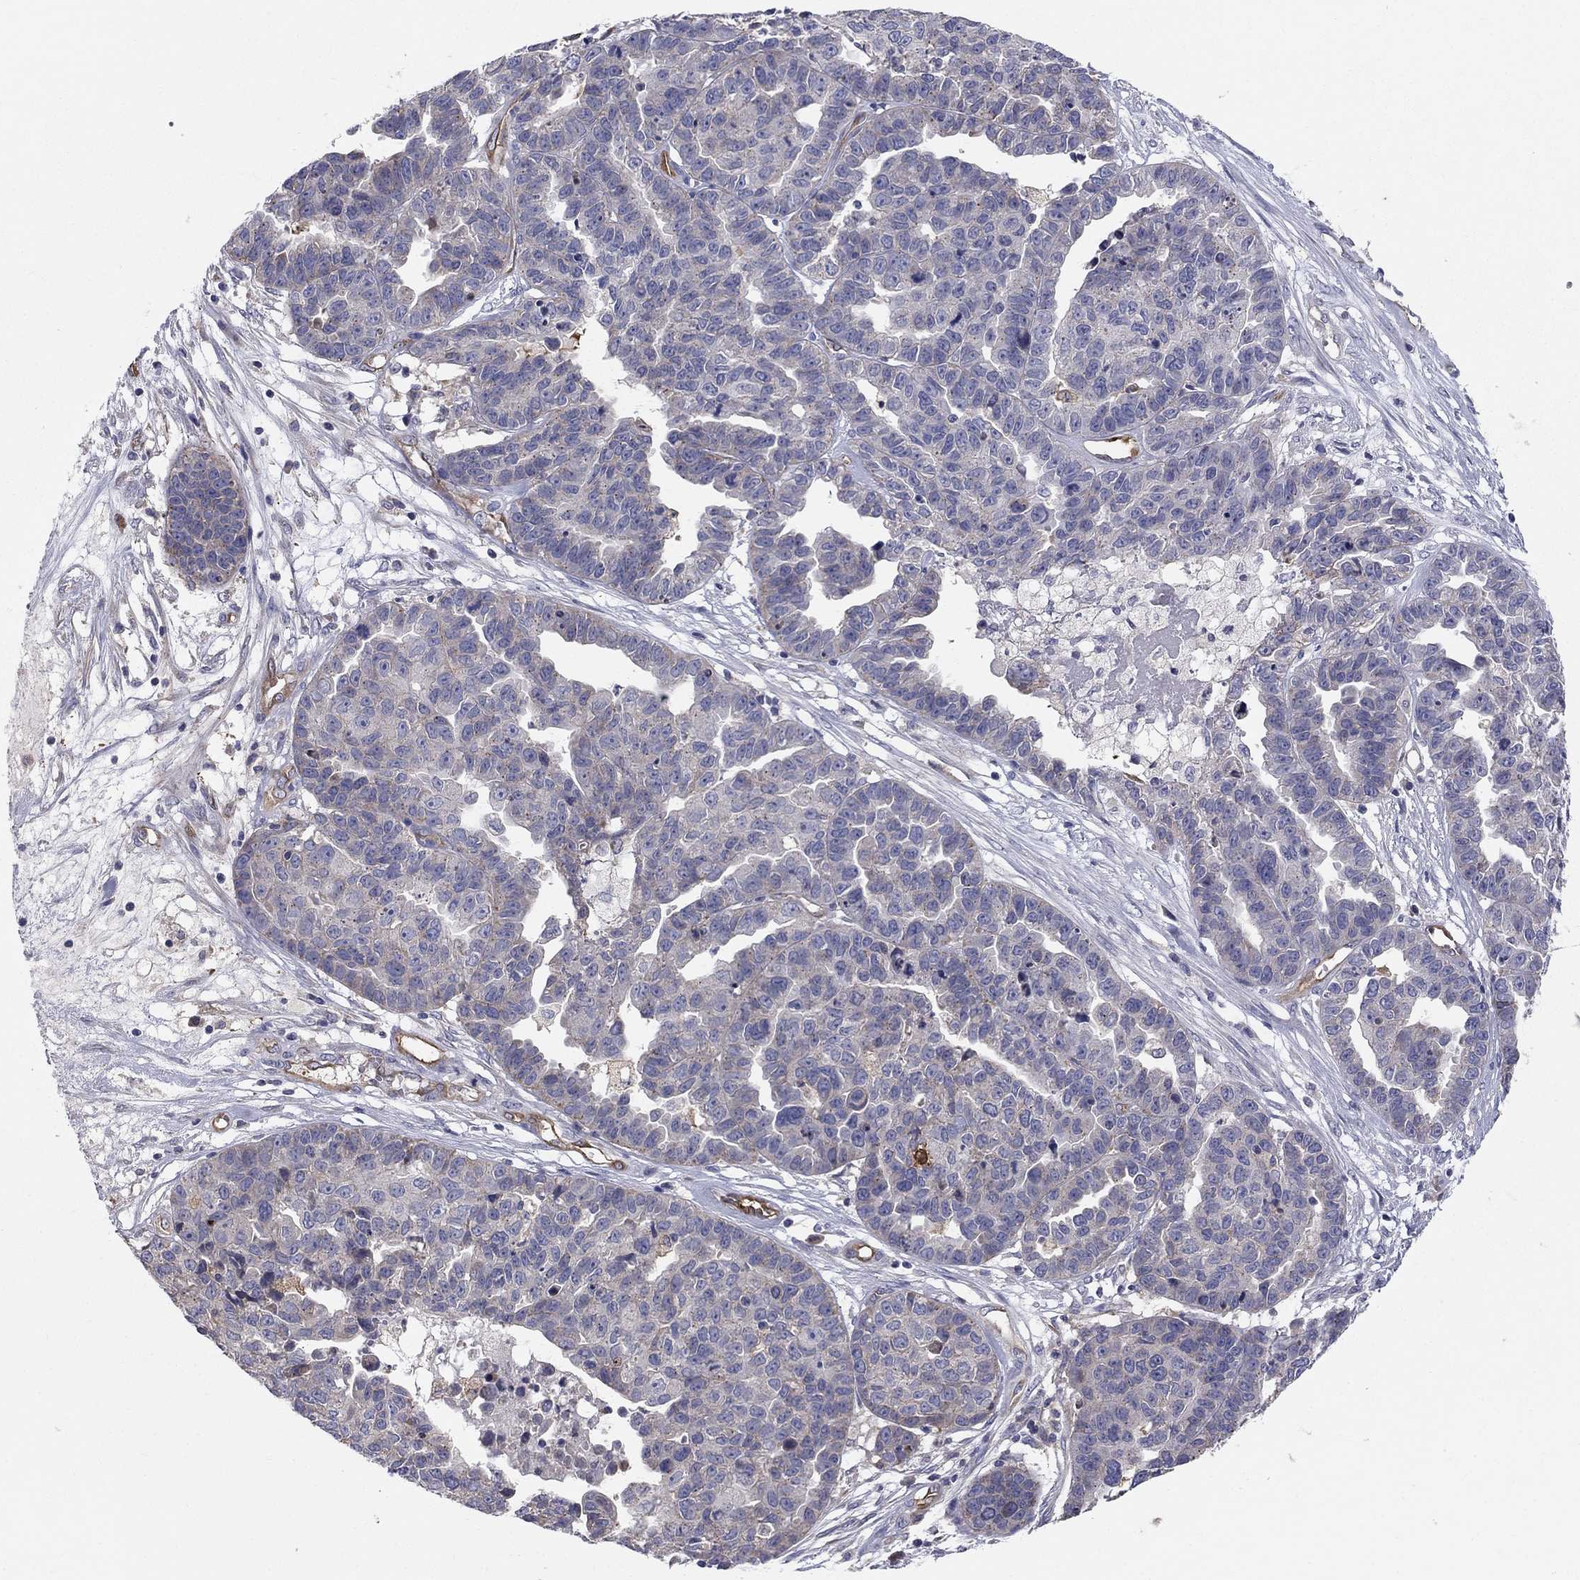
{"staining": {"intensity": "negative", "quantity": "none", "location": "none"}, "tissue": "ovarian cancer", "cell_type": "Tumor cells", "image_type": "cancer", "snomed": [{"axis": "morphology", "description": "Cystadenocarcinoma, serous, NOS"}, {"axis": "topography", "description": "Ovary"}], "caption": "Tumor cells show no significant expression in serous cystadenocarcinoma (ovarian). (DAB (3,3'-diaminobenzidine) immunohistochemistry (IHC) with hematoxylin counter stain).", "gene": "EMP2", "patient": {"sex": "female", "age": 87}}